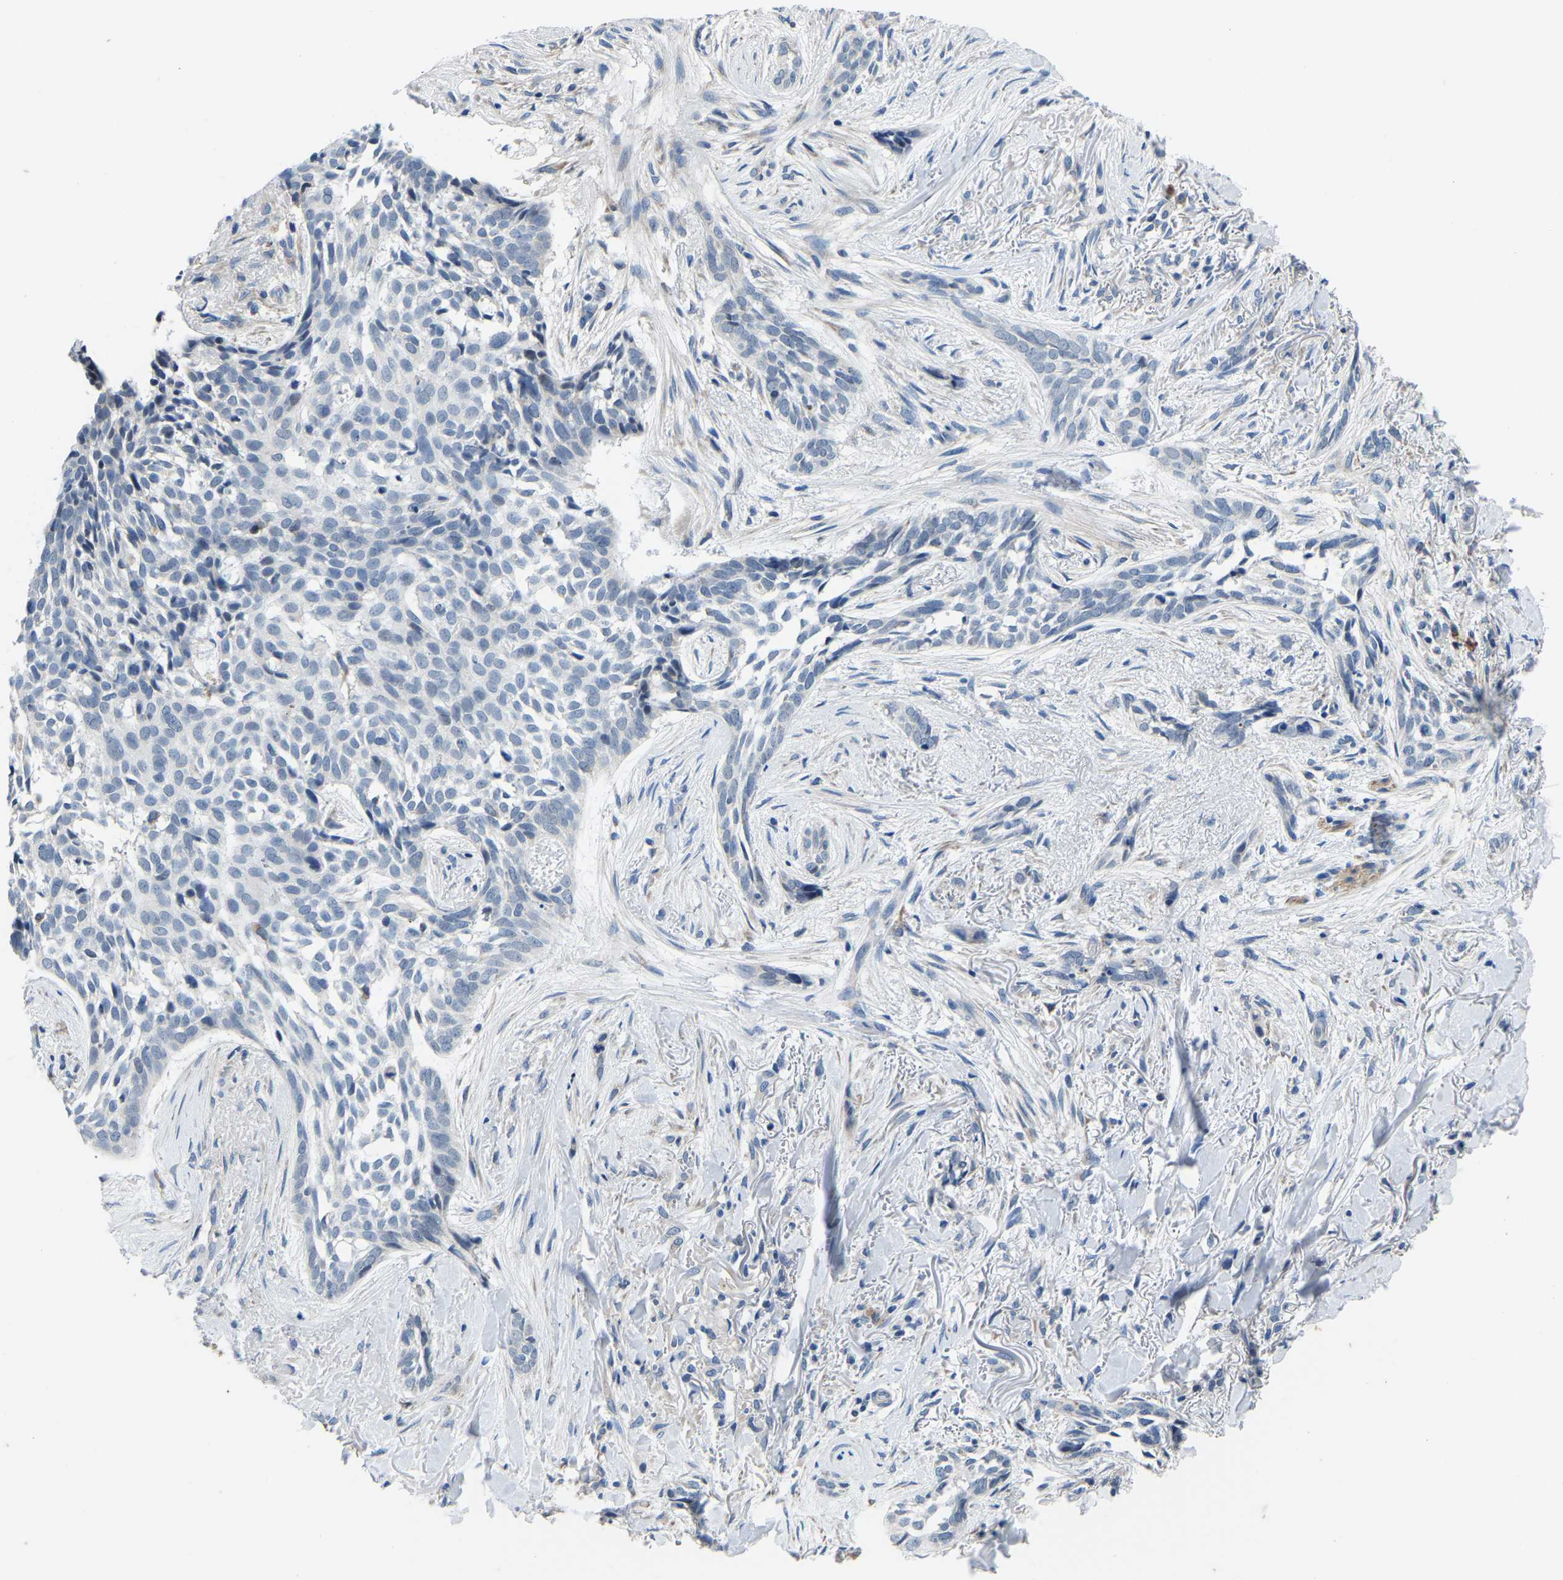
{"staining": {"intensity": "negative", "quantity": "none", "location": "none"}, "tissue": "skin cancer", "cell_type": "Tumor cells", "image_type": "cancer", "snomed": [{"axis": "morphology", "description": "Basal cell carcinoma"}, {"axis": "topography", "description": "Skin"}], "caption": "There is no significant positivity in tumor cells of basal cell carcinoma (skin). Brightfield microscopy of IHC stained with DAB (brown) and hematoxylin (blue), captured at high magnification.", "gene": "LIAS", "patient": {"sex": "female", "age": 88}}